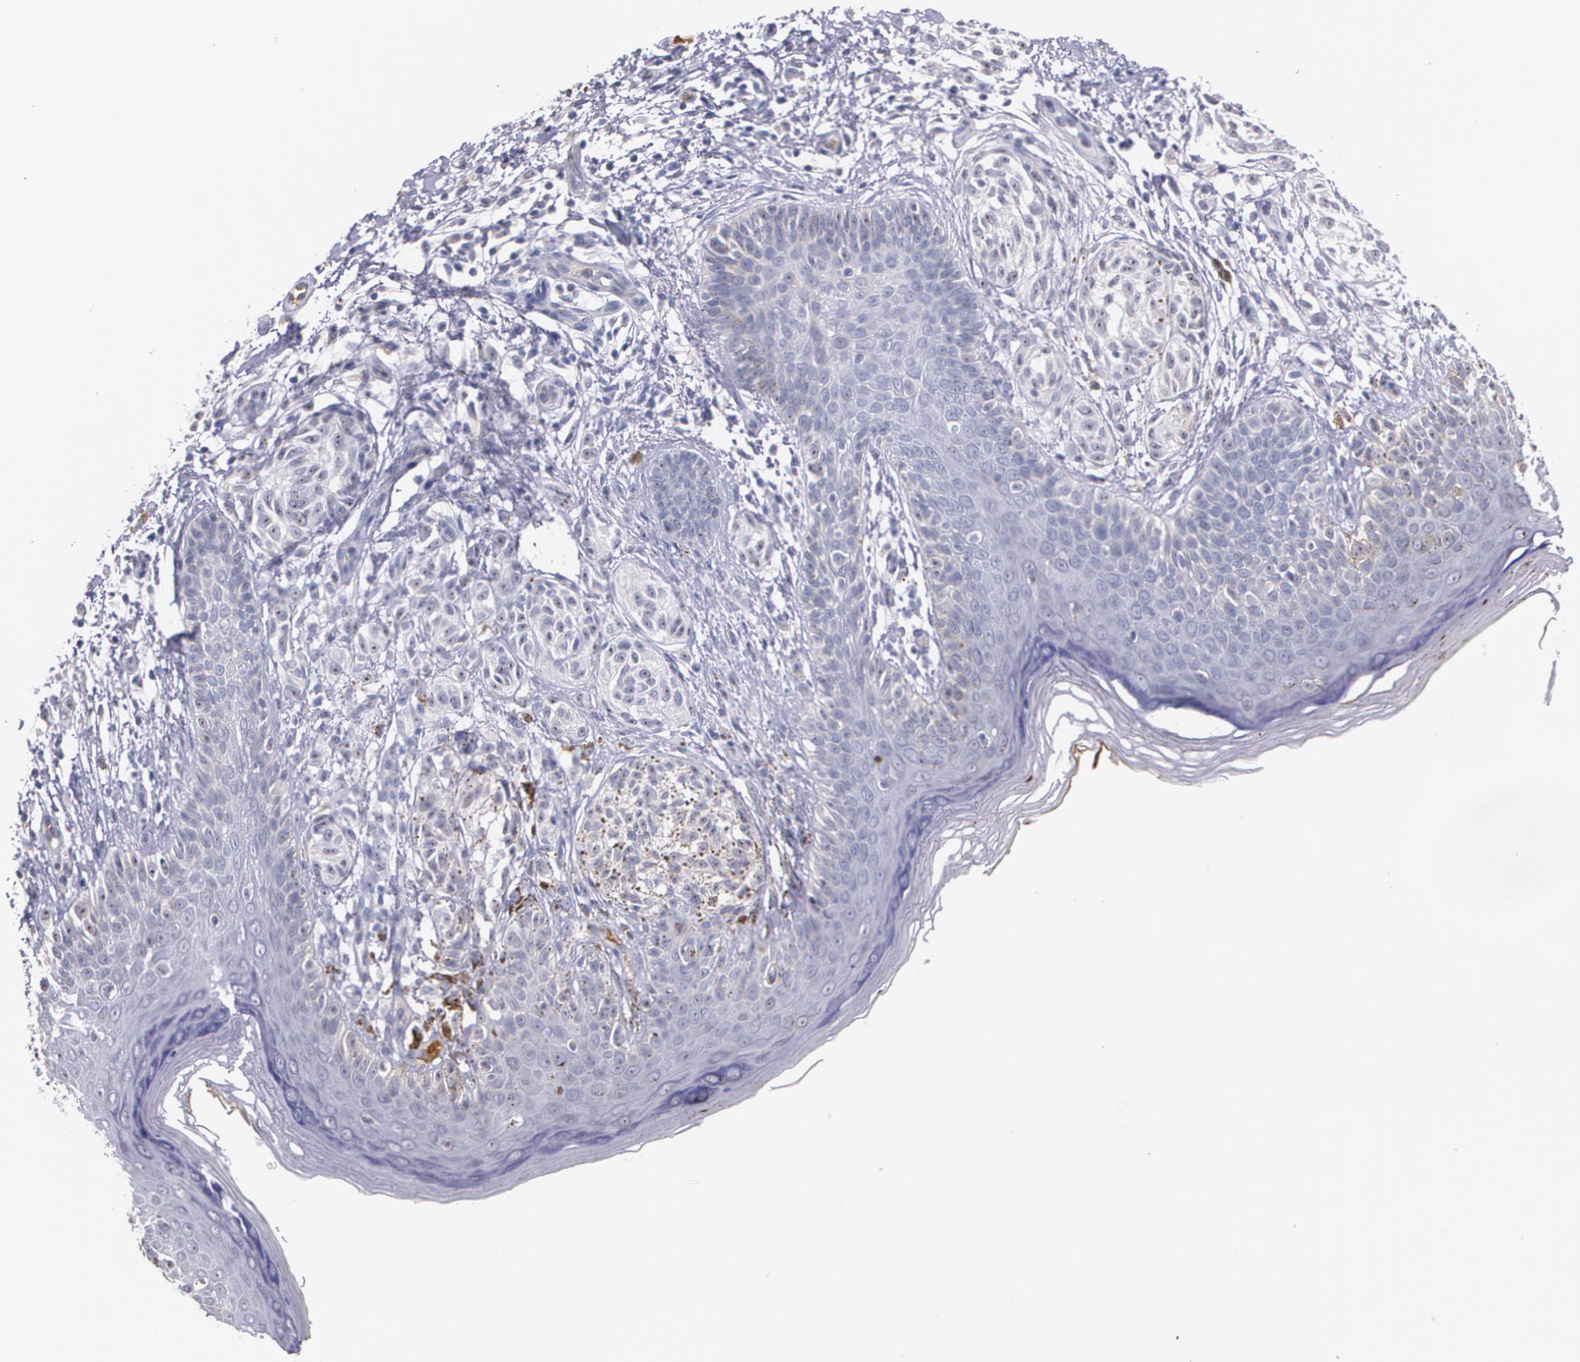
{"staining": {"intensity": "negative", "quantity": "none", "location": "none"}, "tissue": "melanoma", "cell_type": "Tumor cells", "image_type": "cancer", "snomed": [{"axis": "morphology", "description": "Malignant melanoma, NOS"}, {"axis": "topography", "description": "Skin"}], "caption": "DAB immunohistochemical staining of human malignant melanoma displays no significant staining in tumor cells.", "gene": "AMBP", "patient": {"sex": "male", "age": 57}}